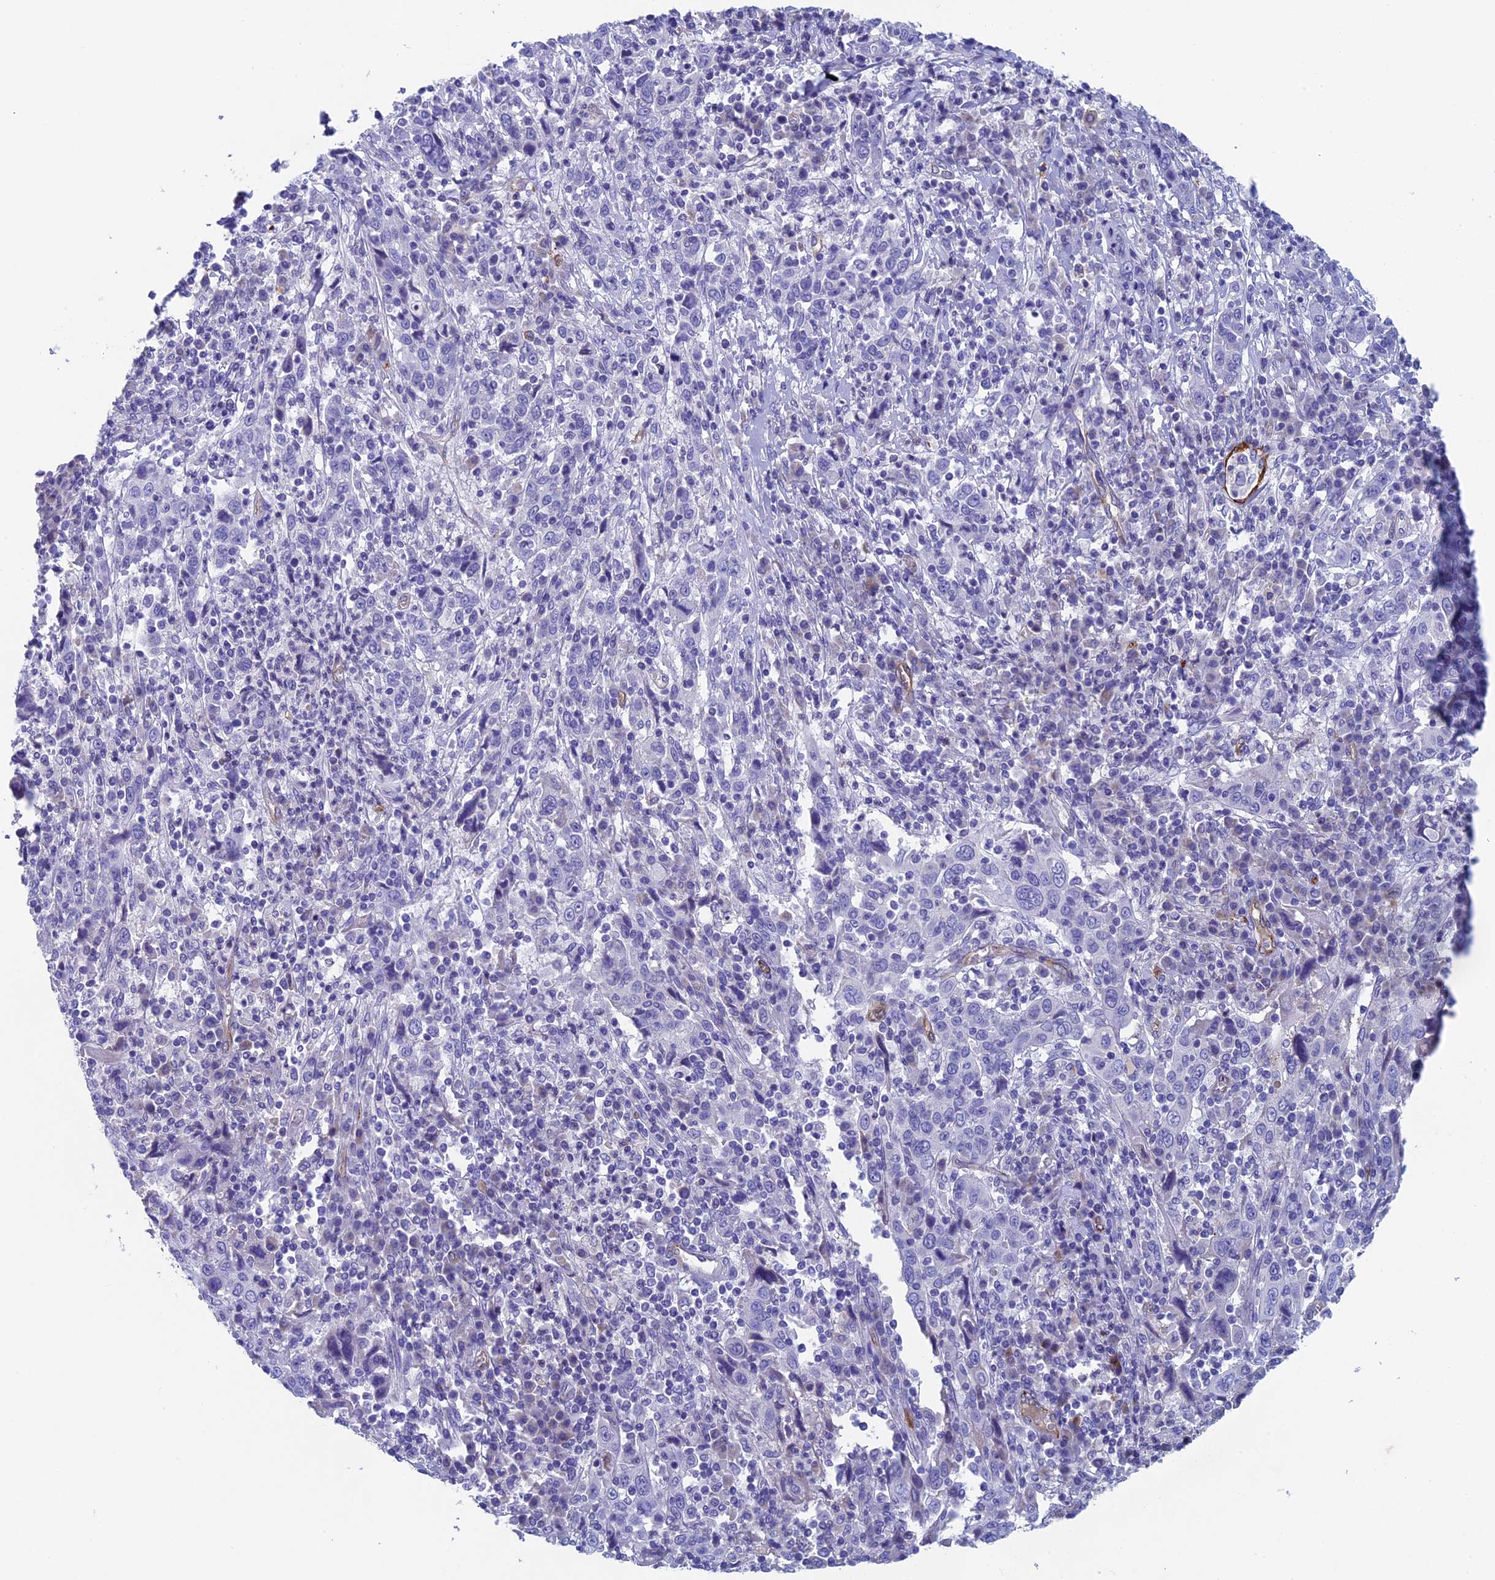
{"staining": {"intensity": "negative", "quantity": "none", "location": "none"}, "tissue": "cervical cancer", "cell_type": "Tumor cells", "image_type": "cancer", "snomed": [{"axis": "morphology", "description": "Squamous cell carcinoma, NOS"}, {"axis": "topography", "description": "Cervix"}], "caption": "Immunohistochemical staining of cervical cancer (squamous cell carcinoma) displays no significant expression in tumor cells.", "gene": "INSYN1", "patient": {"sex": "female", "age": 46}}